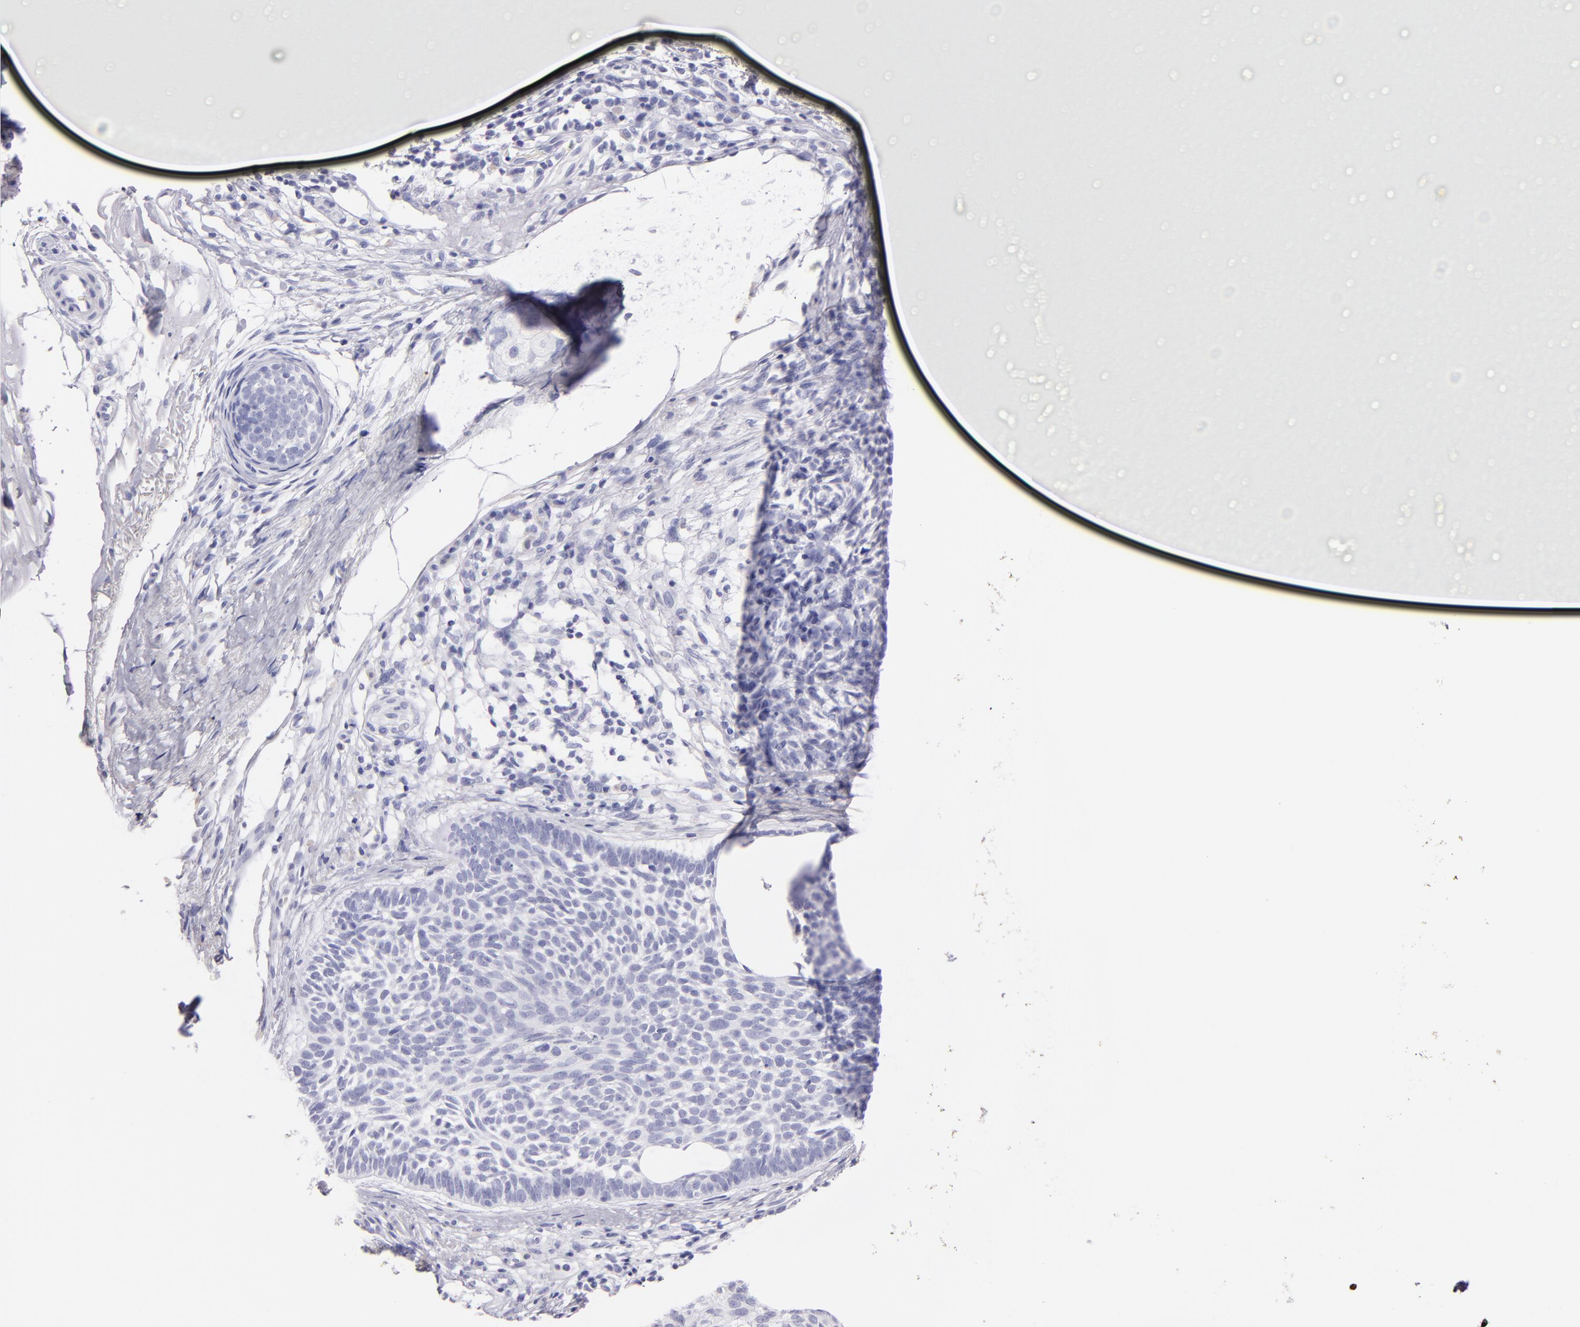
{"staining": {"intensity": "negative", "quantity": "none", "location": "none"}, "tissue": "skin cancer", "cell_type": "Tumor cells", "image_type": "cancer", "snomed": [{"axis": "morphology", "description": "Basal cell carcinoma"}, {"axis": "topography", "description": "Skin"}], "caption": "Immunohistochemistry of skin cancer (basal cell carcinoma) displays no expression in tumor cells. (Stains: DAB immunohistochemistry (IHC) with hematoxylin counter stain, Microscopy: brightfield microscopy at high magnification).", "gene": "MUC5AC", "patient": {"sex": "male", "age": 74}}